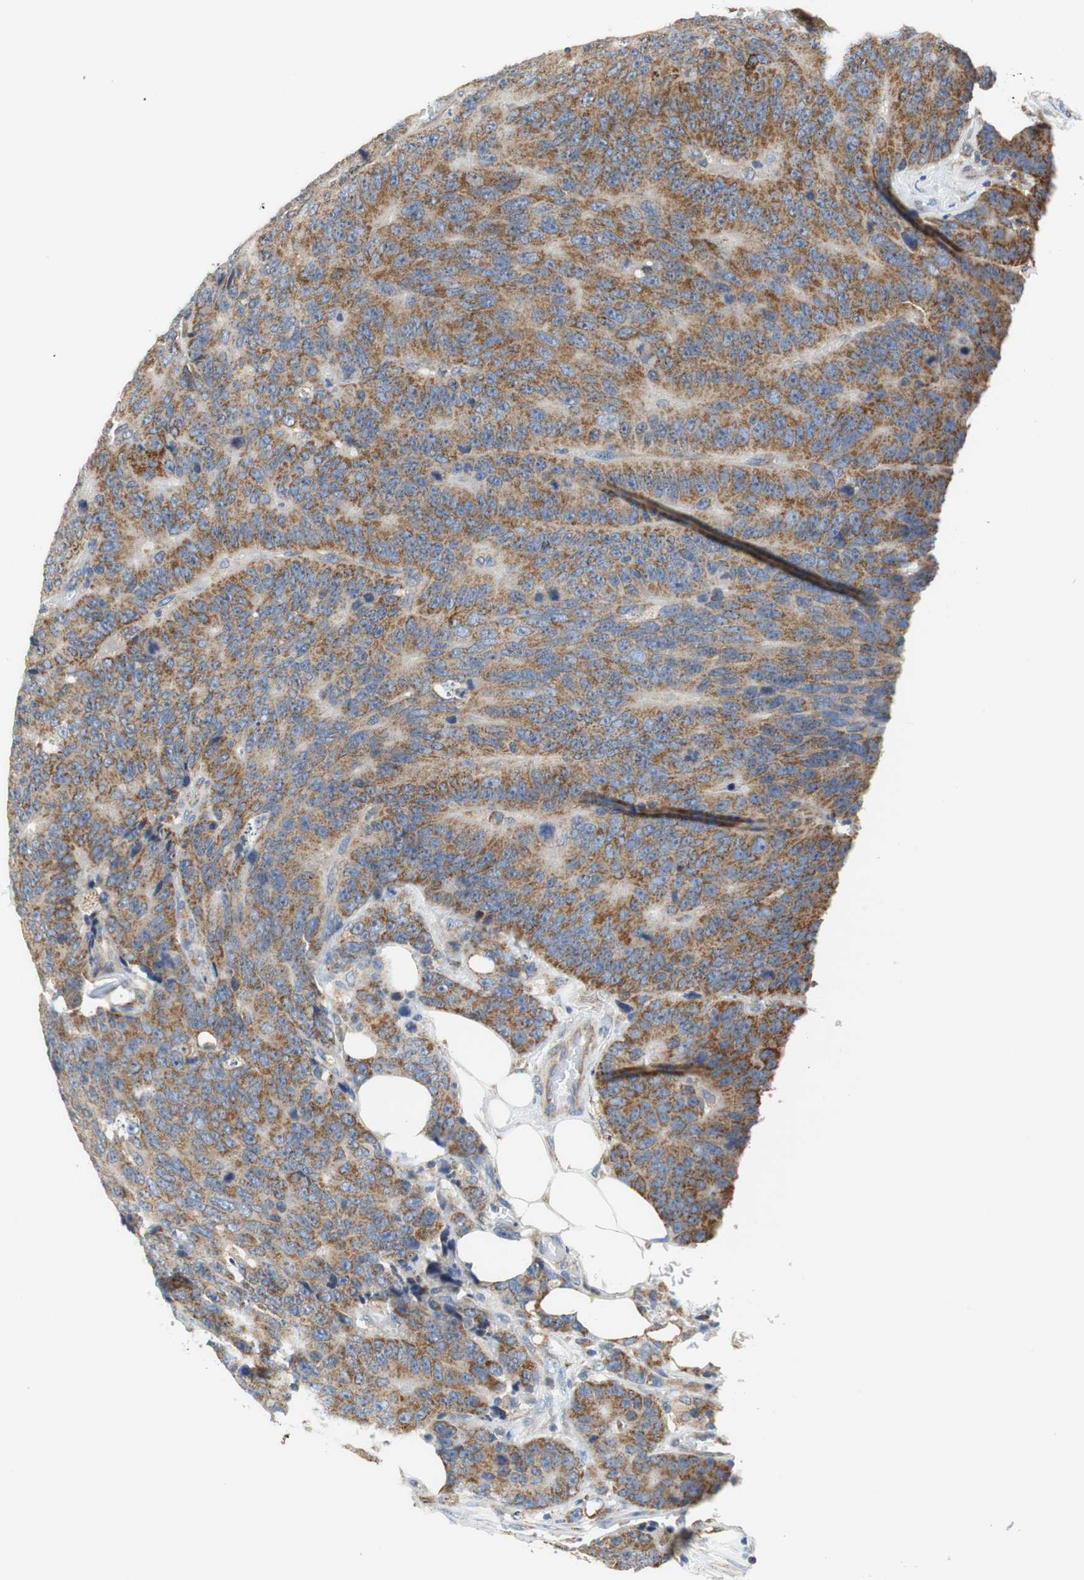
{"staining": {"intensity": "strong", "quantity": ">75%", "location": "cytoplasmic/membranous"}, "tissue": "colorectal cancer", "cell_type": "Tumor cells", "image_type": "cancer", "snomed": [{"axis": "morphology", "description": "Adenocarcinoma, NOS"}, {"axis": "topography", "description": "Colon"}], "caption": "A brown stain shows strong cytoplasmic/membranous positivity of a protein in human adenocarcinoma (colorectal) tumor cells.", "gene": "GSTK1", "patient": {"sex": "female", "age": 86}}